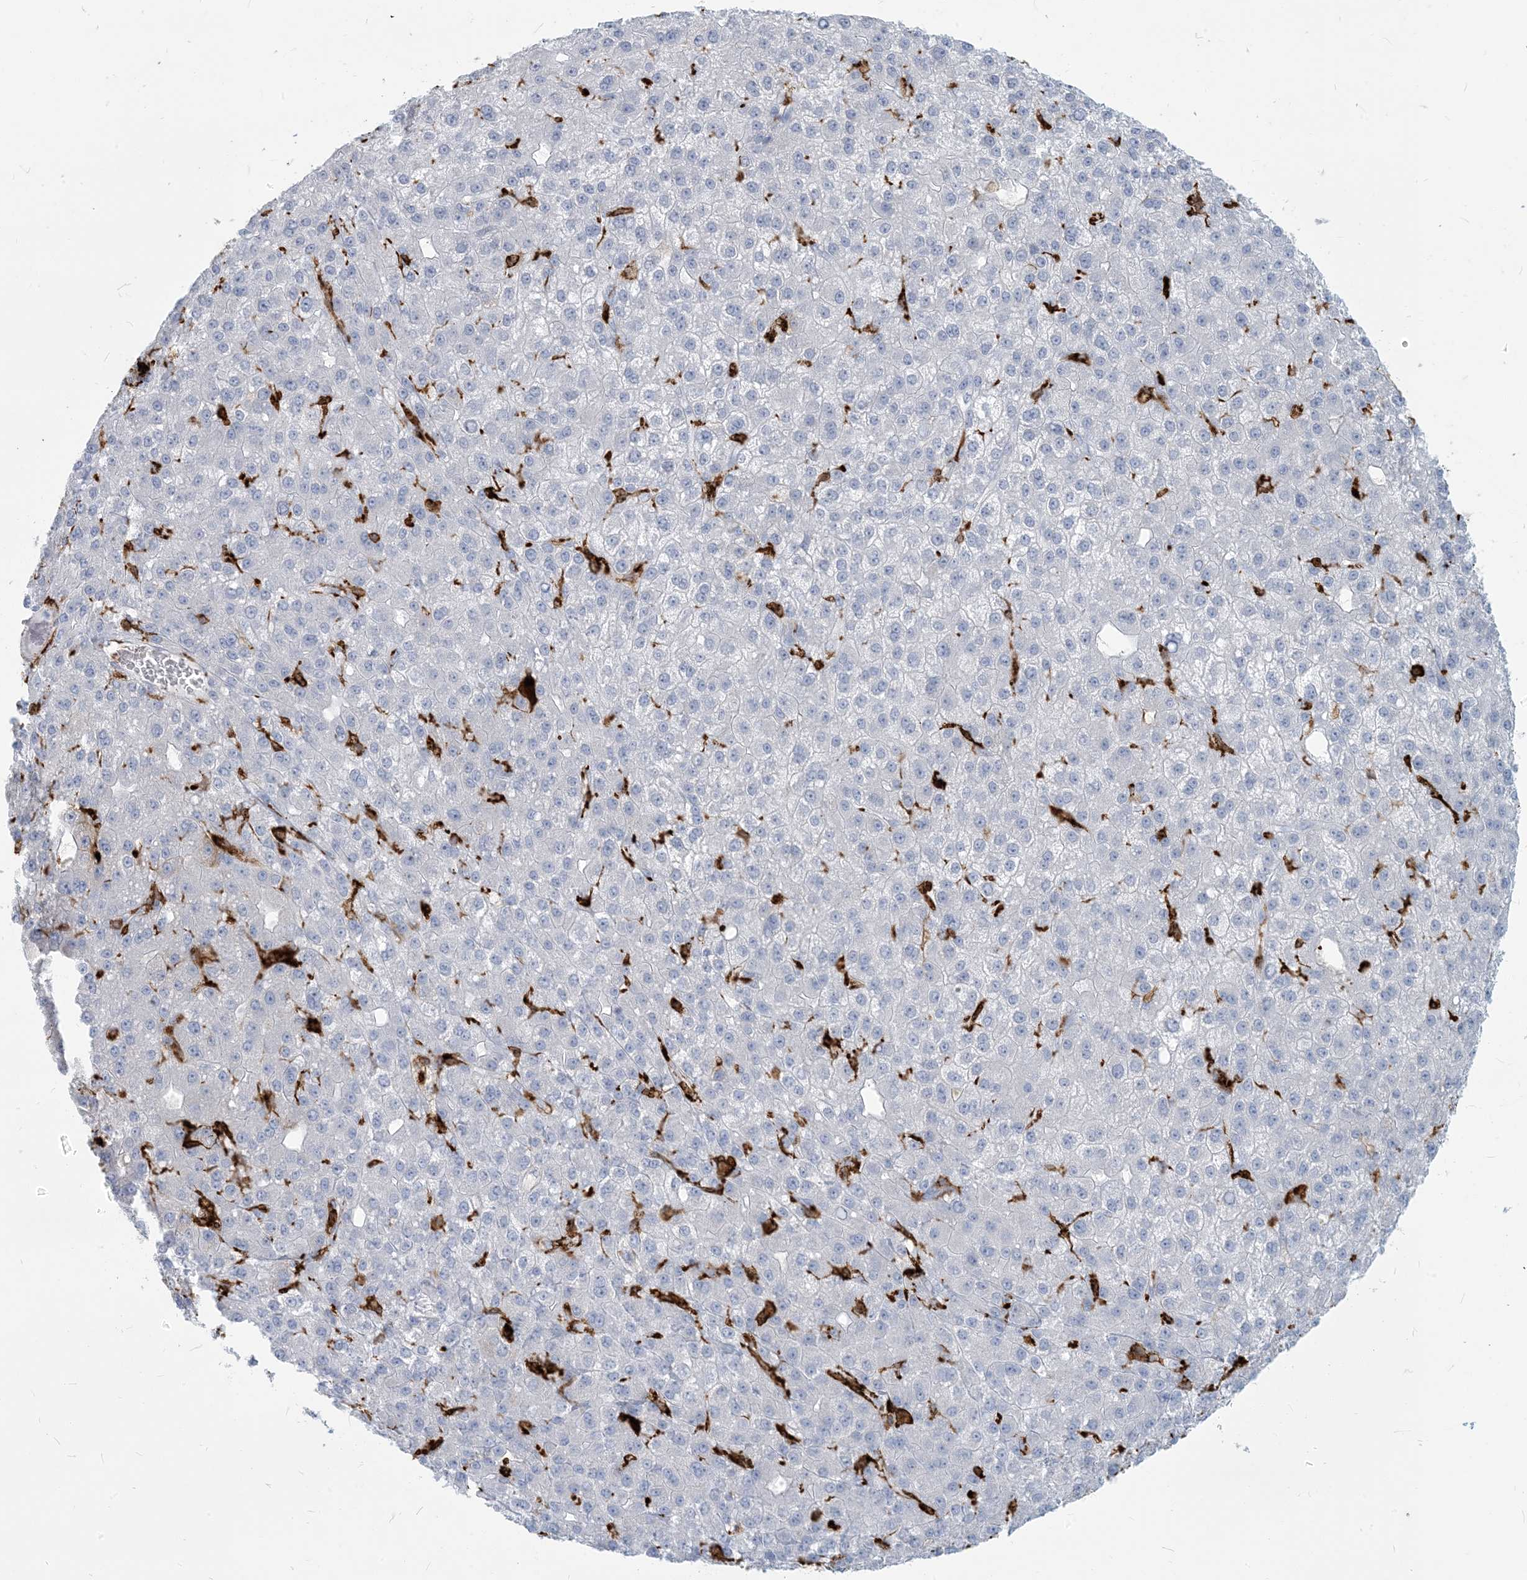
{"staining": {"intensity": "negative", "quantity": "none", "location": "none"}, "tissue": "liver cancer", "cell_type": "Tumor cells", "image_type": "cancer", "snomed": [{"axis": "morphology", "description": "Carcinoma, Hepatocellular, NOS"}, {"axis": "topography", "description": "Liver"}], "caption": "Immunohistochemical staining of hepatocellular carcinoma (liver) displays no significant positivity in tumor cells.", "gene": "HLA-DRB1", "patient": {"sex": "male", "age": 67}}